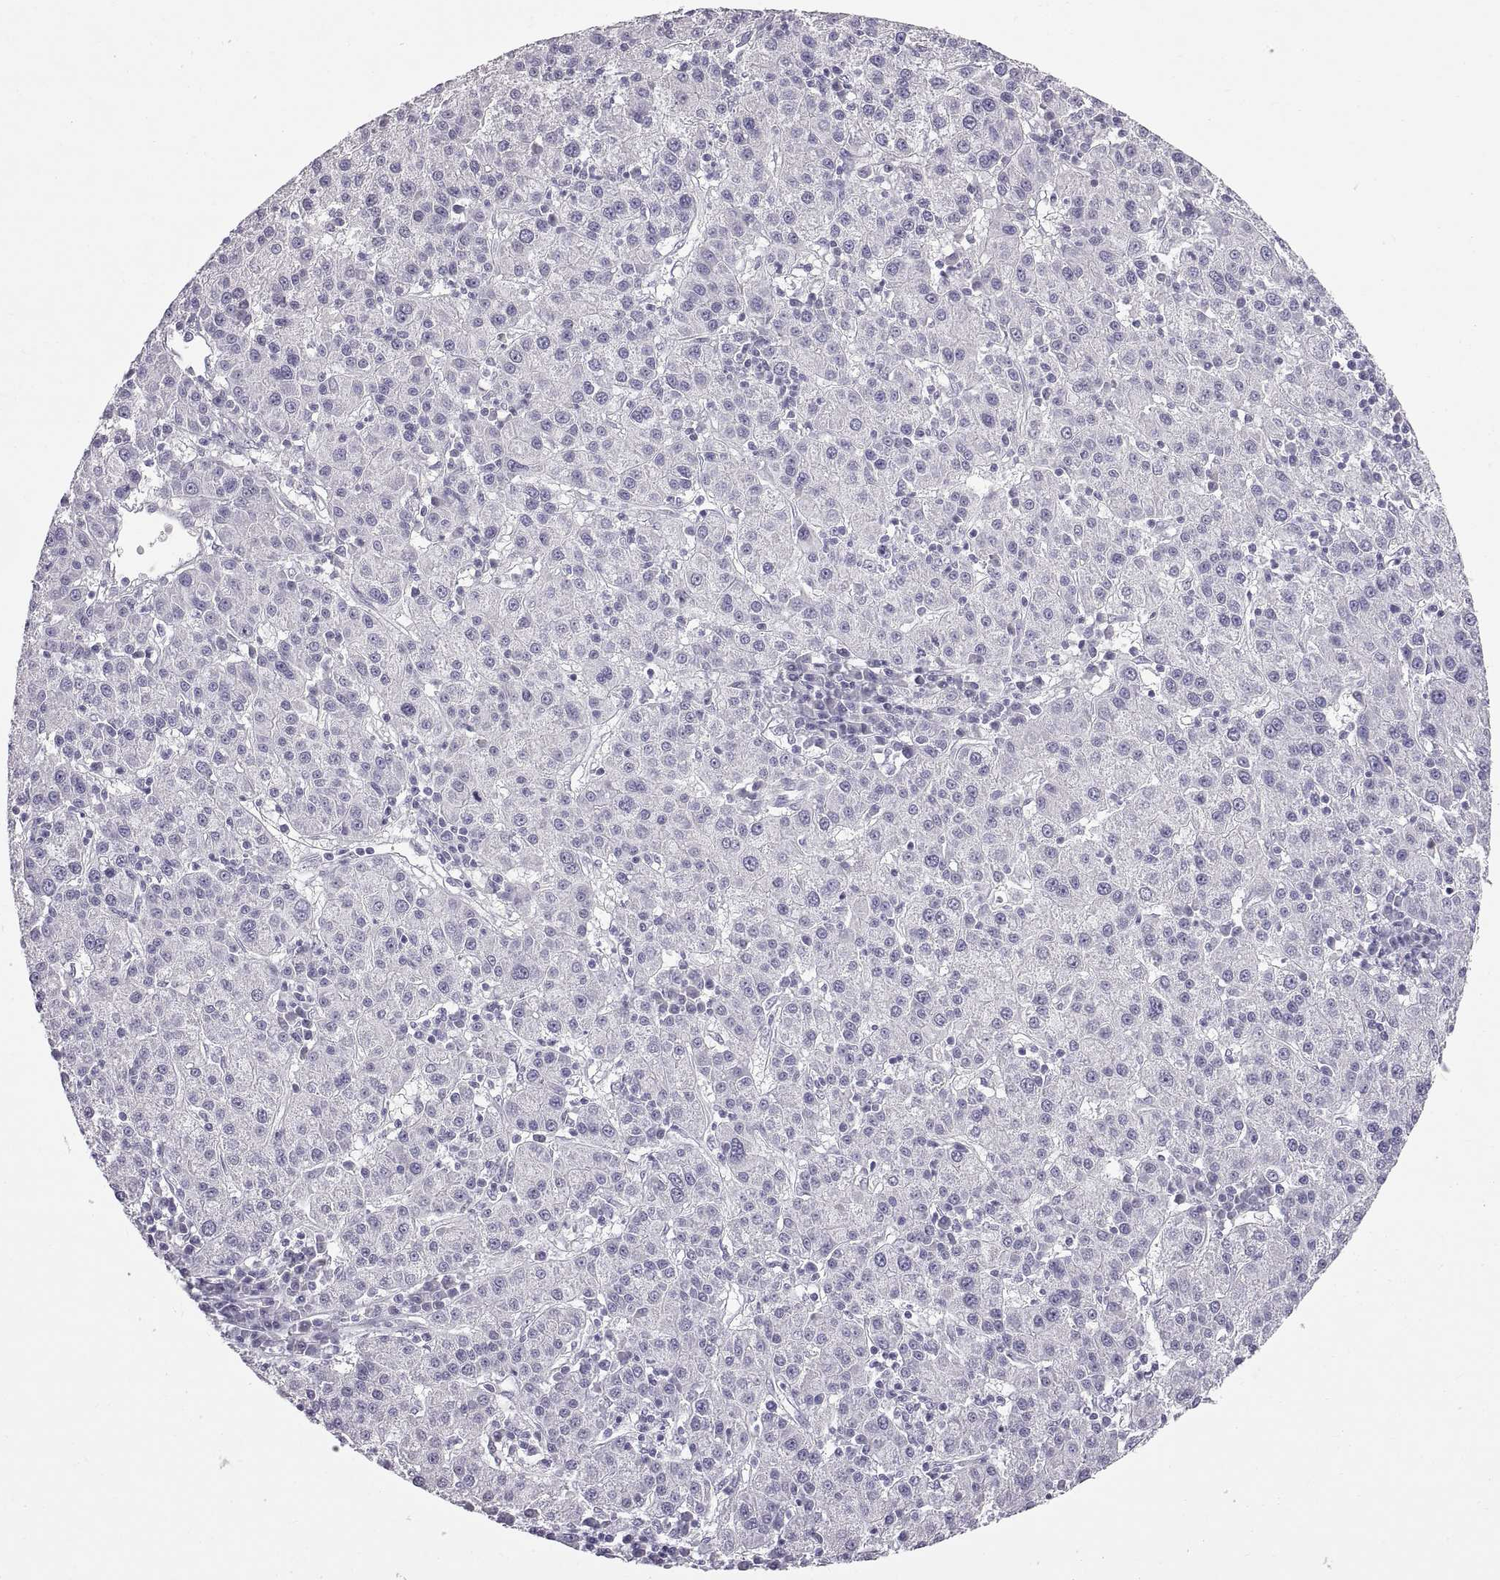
{"staining": {"intensity": "negative", "quantity": "none", "location": "none"}, "tissue": "liver cancer", "cell_type": "Tumor cells", "image_type": "cancer", "snomed": [{"axis": "morphology", "description": "Carcinoma, Hepatocellular, NOS"}, {"axis": "topography", "description": "Liver"}], "caption": "Tumor cells show no significant expression in liver cancer. Brightfield microscopy of immunohistochemistry stained with DAB (brown) and hematoxylin (blue), captured at high magnification.", "gene": "WFDC8", "patient": {"sex": "female", "age": 60}}